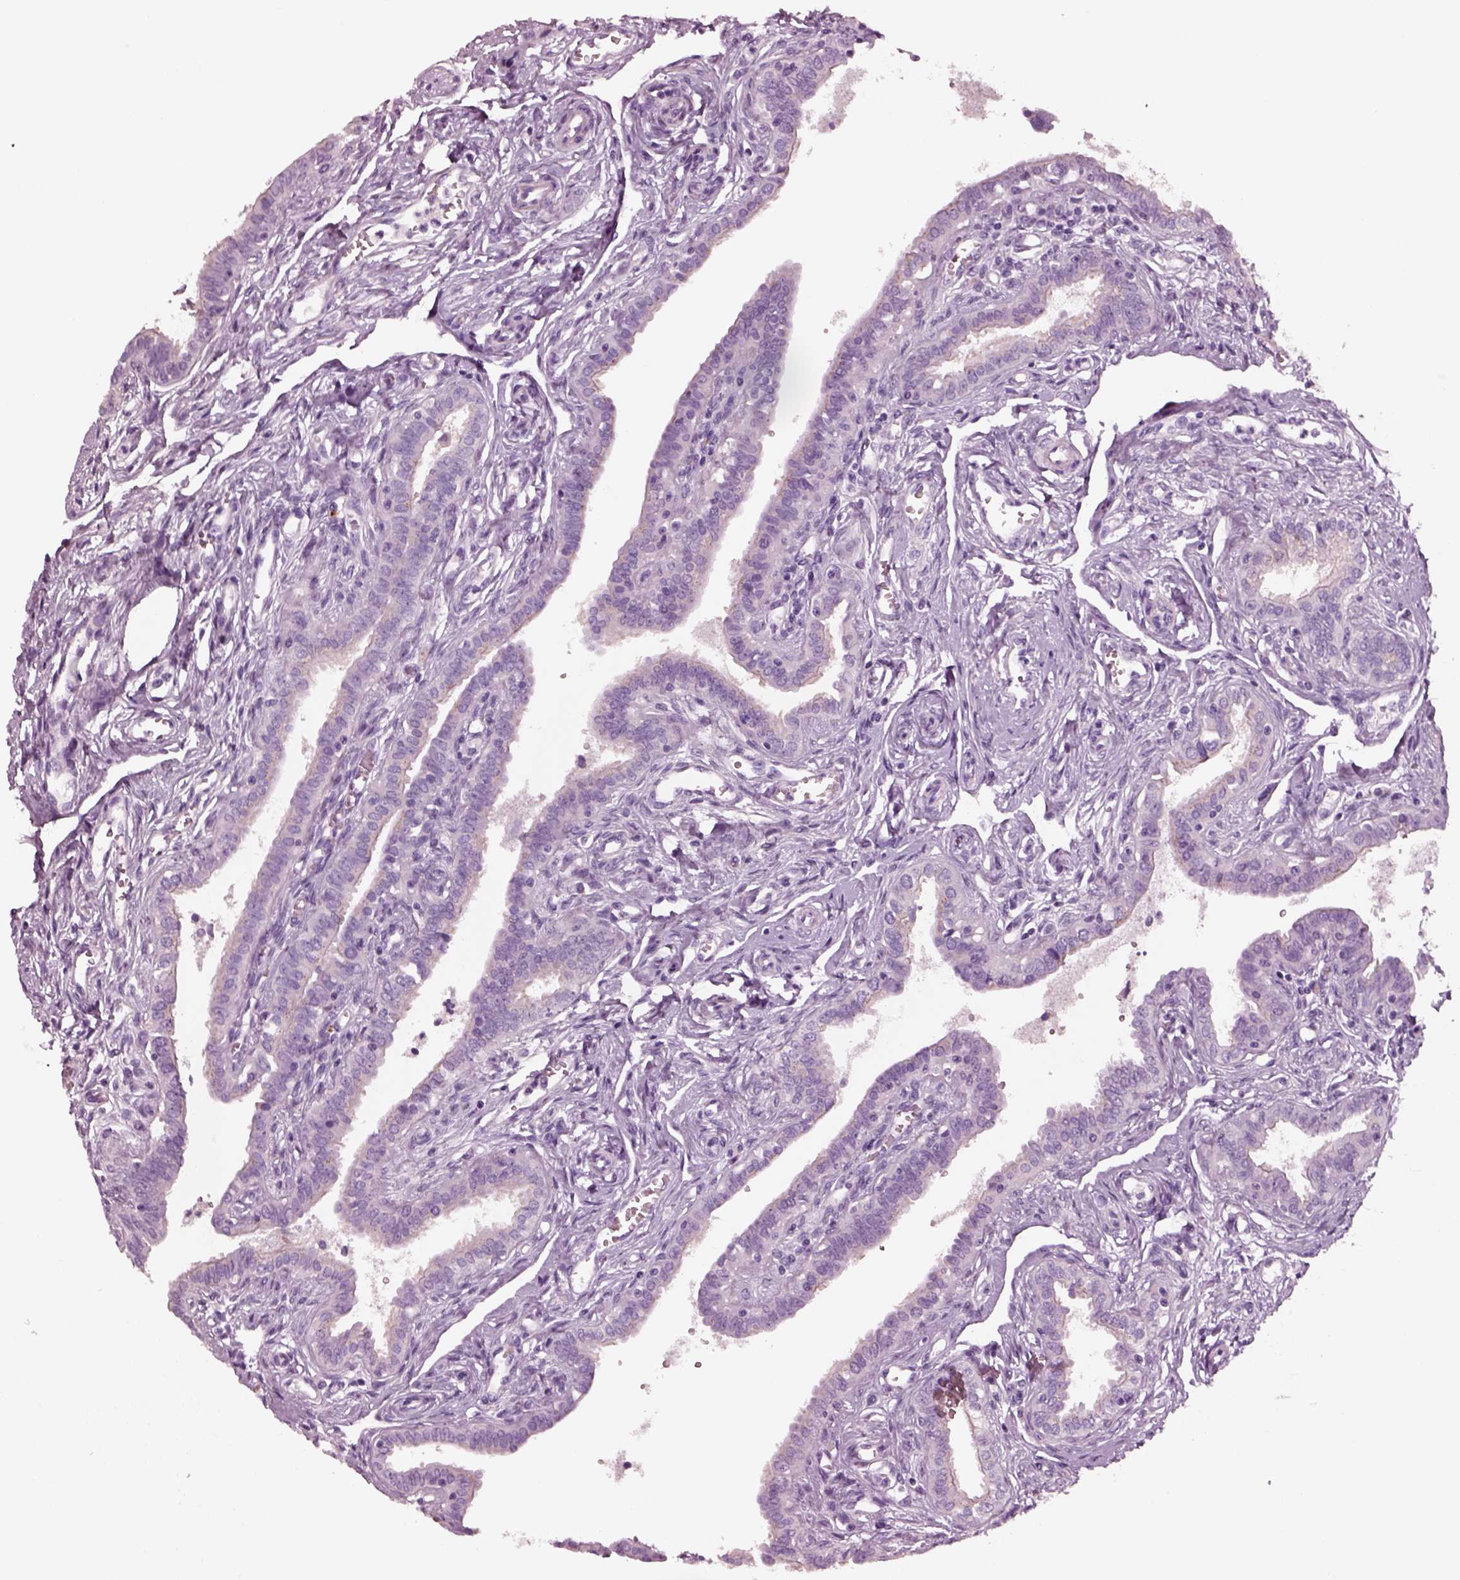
{"staining": {"intensity": "negative", "quantity": "none", "location": "none"}, "tissue": "fallopian tube", "cell_type": "Glandular cells", "image_type": "normal", "snomed": [{"axis": "morphology", "description": "Normal tissue, NOS"}, {"axis": "morphology", "description": "Carcinoma, endometroid"}, {"axis": "topography", "description": "Fallopian tube"}, {"axis": "topography", "description": "Ovary"}], "caption": "Immunohistochemical staining of unremarkable human fallopian tube displays no significant staining in glandular cells.", "gene": "NMRK2", "patient": {"sex": "female", "age": 42}}